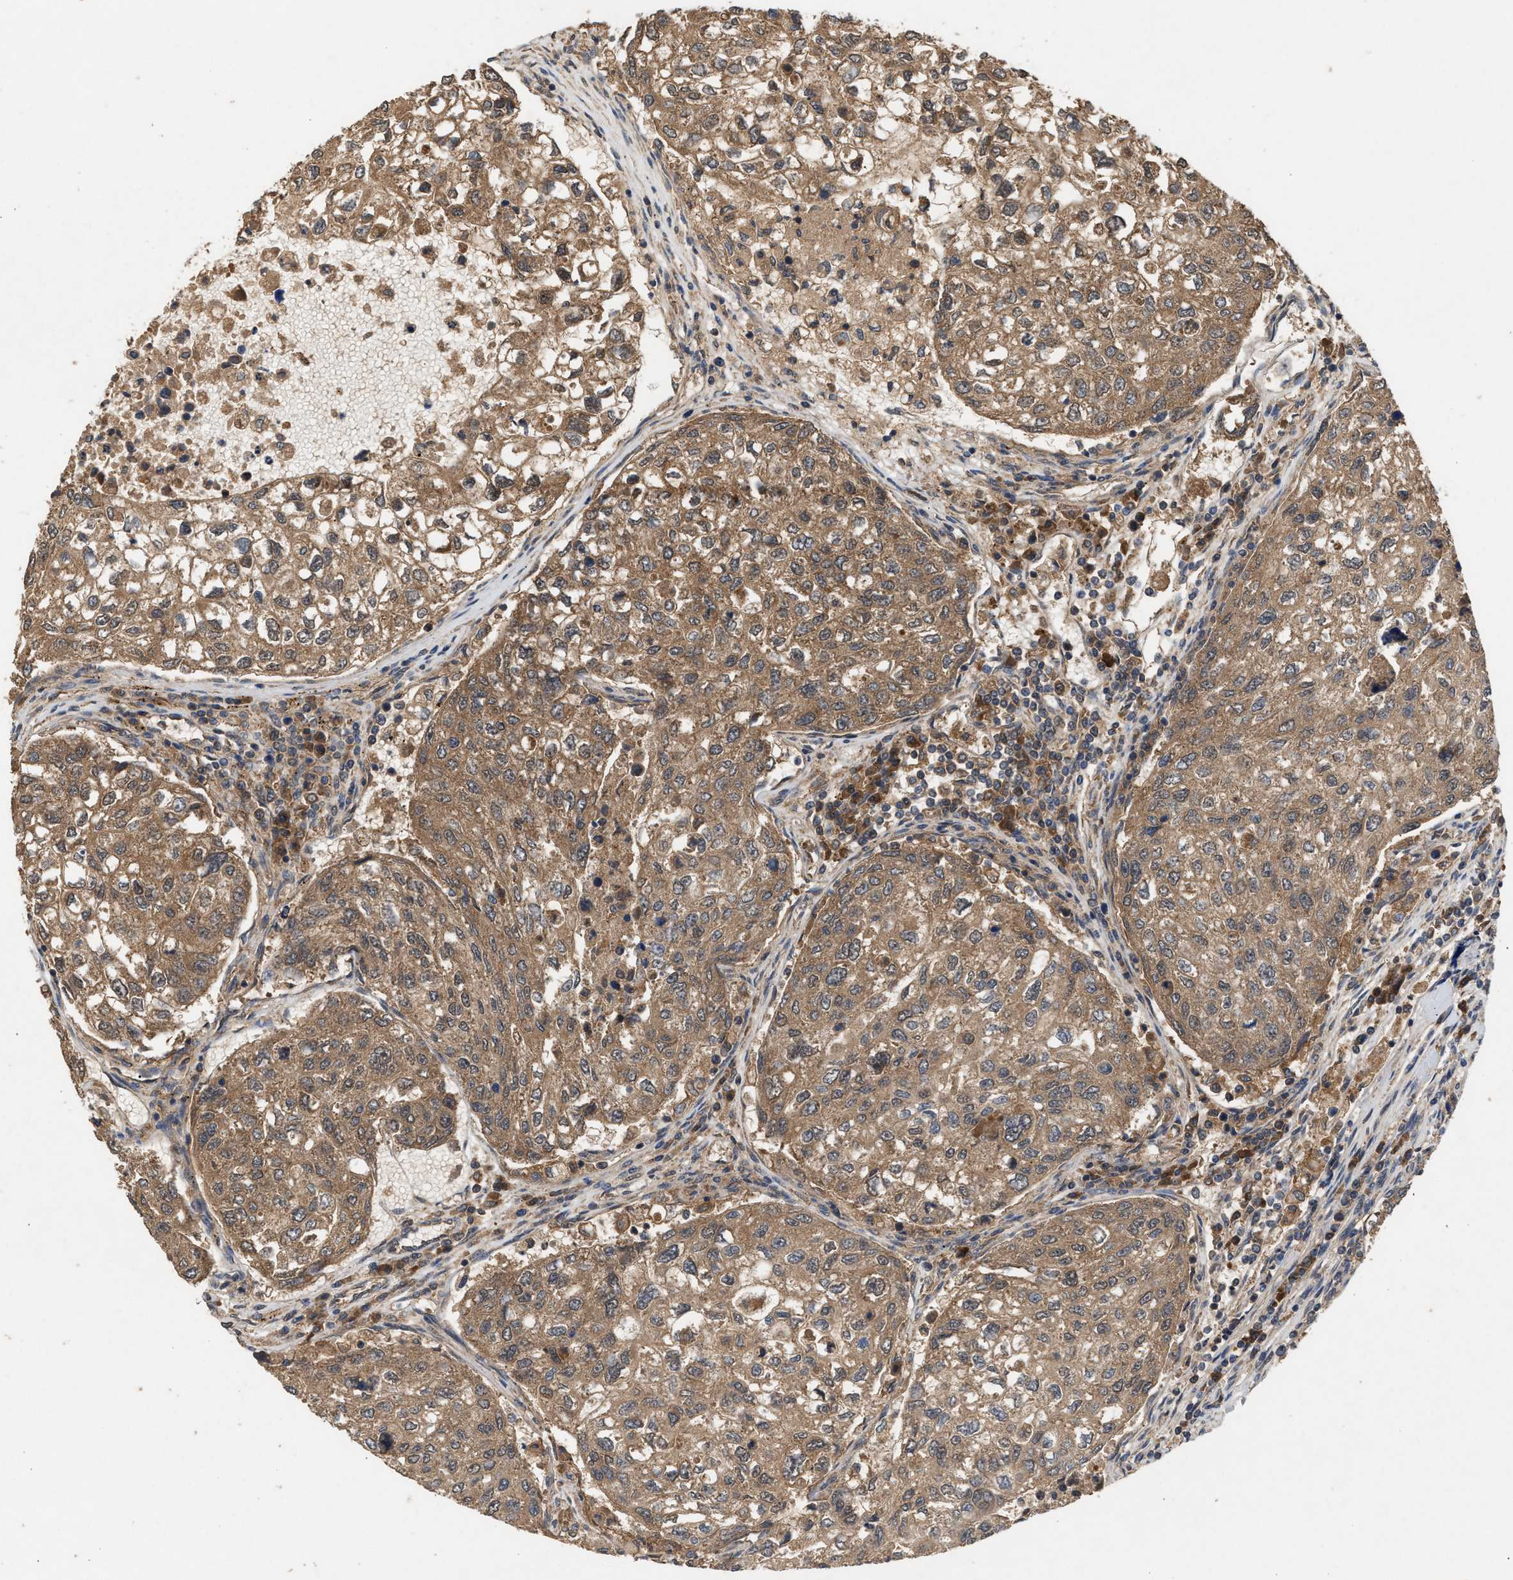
{"staining": {"intensity": "moderate", "quantity": ">75%", "location": "cytoplasmic/membranous"}, "tissue": "urothelial cancer", "cell_type": "Tumor cells", "image_type": "cancer", "snomed": [{"axis": "morphology", "description": "Urothelial carcinoma, High grade"}, {"axis": "topography", "description": "Lymph node"}, {"axis": "topography", "description": "Urinary bladder"}], "caption": "Brown immunohistochemical staining in urothelial cancer reveals moderate cytoplasmic/membranous expression in about >75% of tumor cells.", "gene": "RUSC2", "patient": {"sex": "male", "age": 51}}